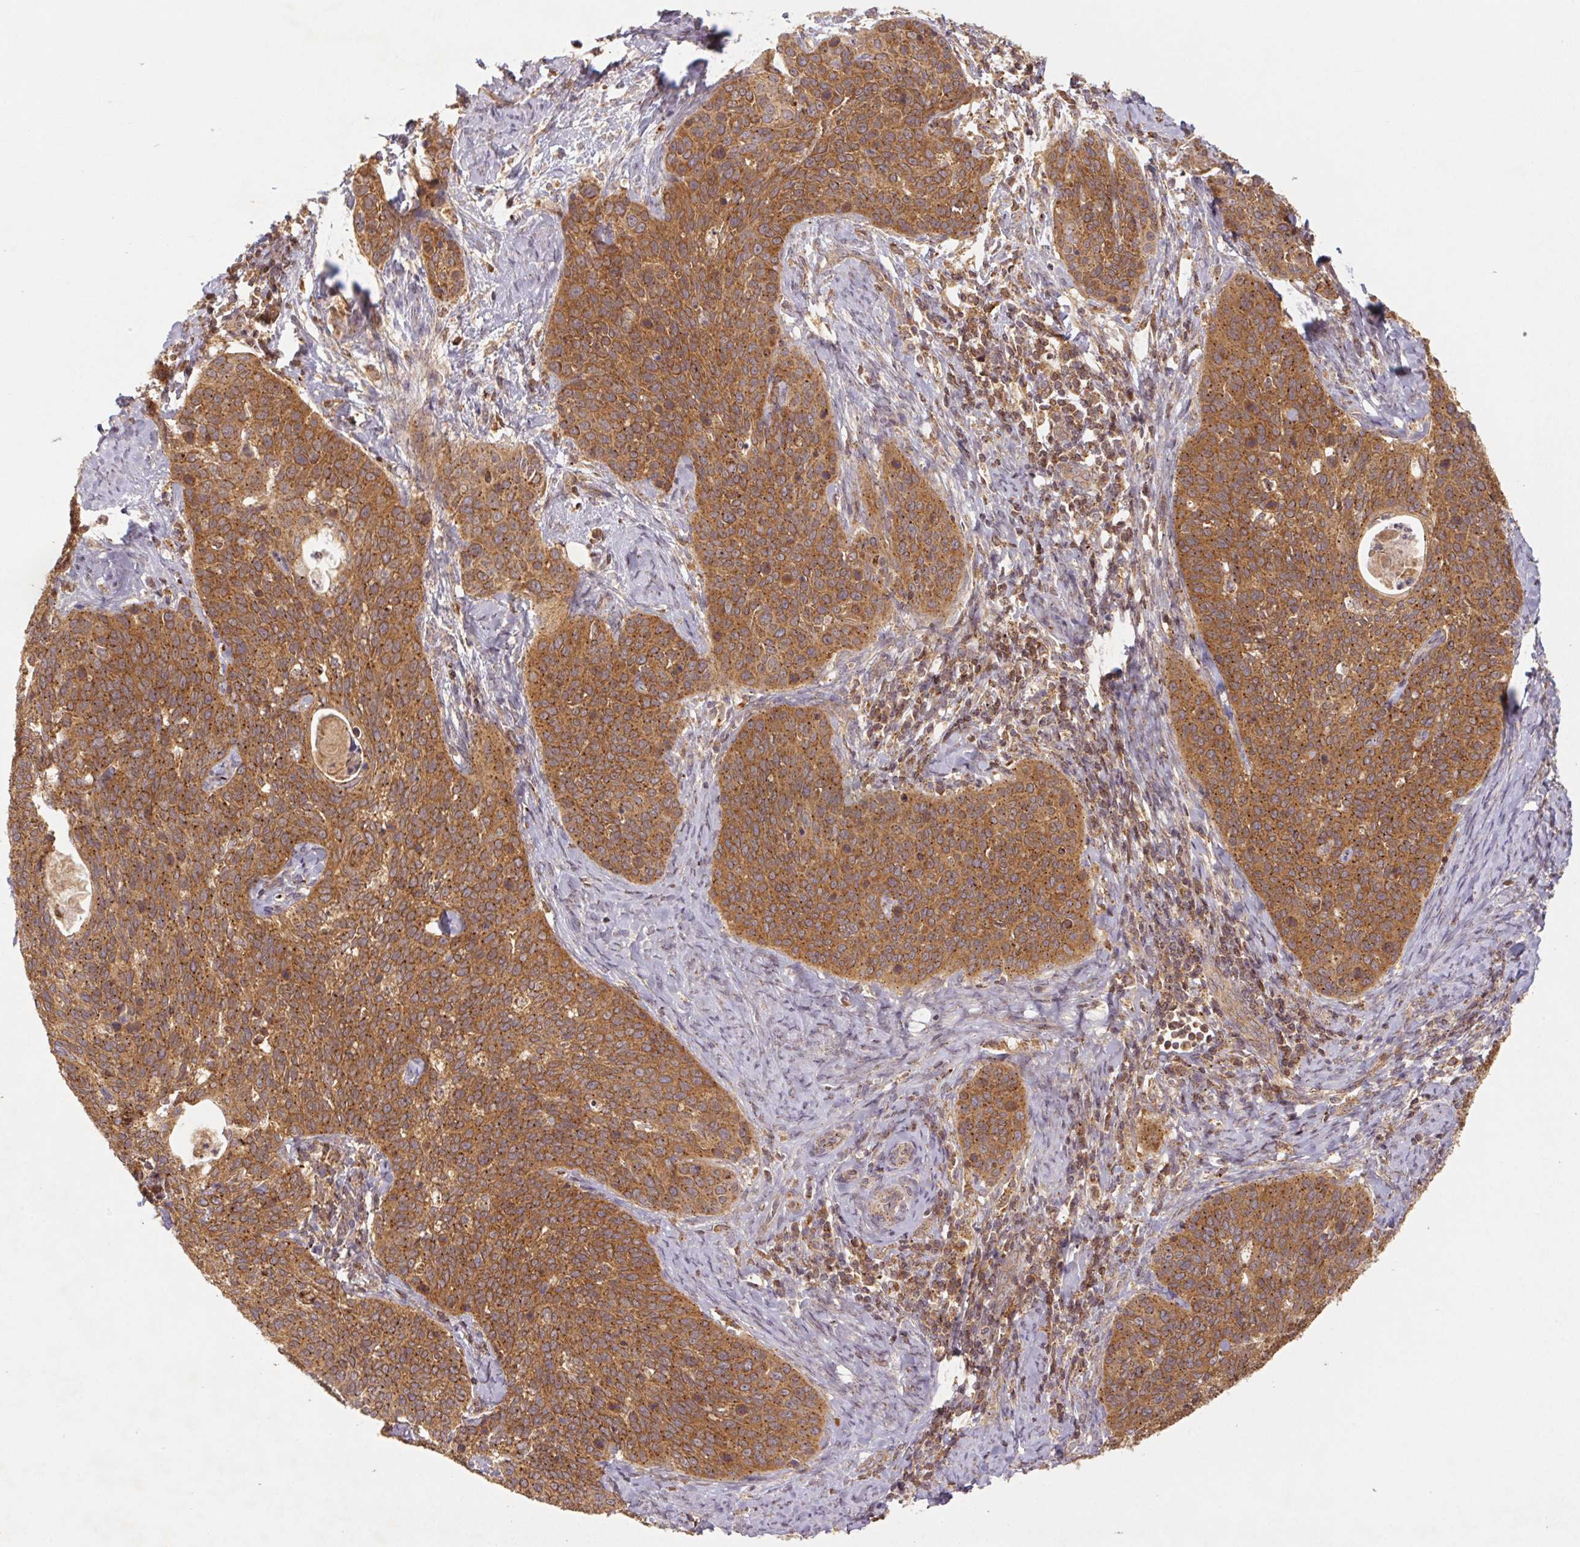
{"staining": {"intensity": "moderate", "quantity": ">75%", "location": "cytoplasmic/membranous"}, "tissue": "cervical cancer", "cell_type": "Tumor cells", "image_type": "cancer", "snomed": [{"axis": "morphology", "description": "Squamous cell carcinoma, NOS"}, {"axis": "topography", "description": "Cervix"}], "caption": "DAB (3,3'-diaminobenzidine) immunohistochemical staining of human cervical squamous cell carcinoma demonstrates moderate cytoplasmic/membranous protein staining in about >75% of tumor cells.", "gene": "MTHFD1", "patient": {"sex": "female", "age": 69}}